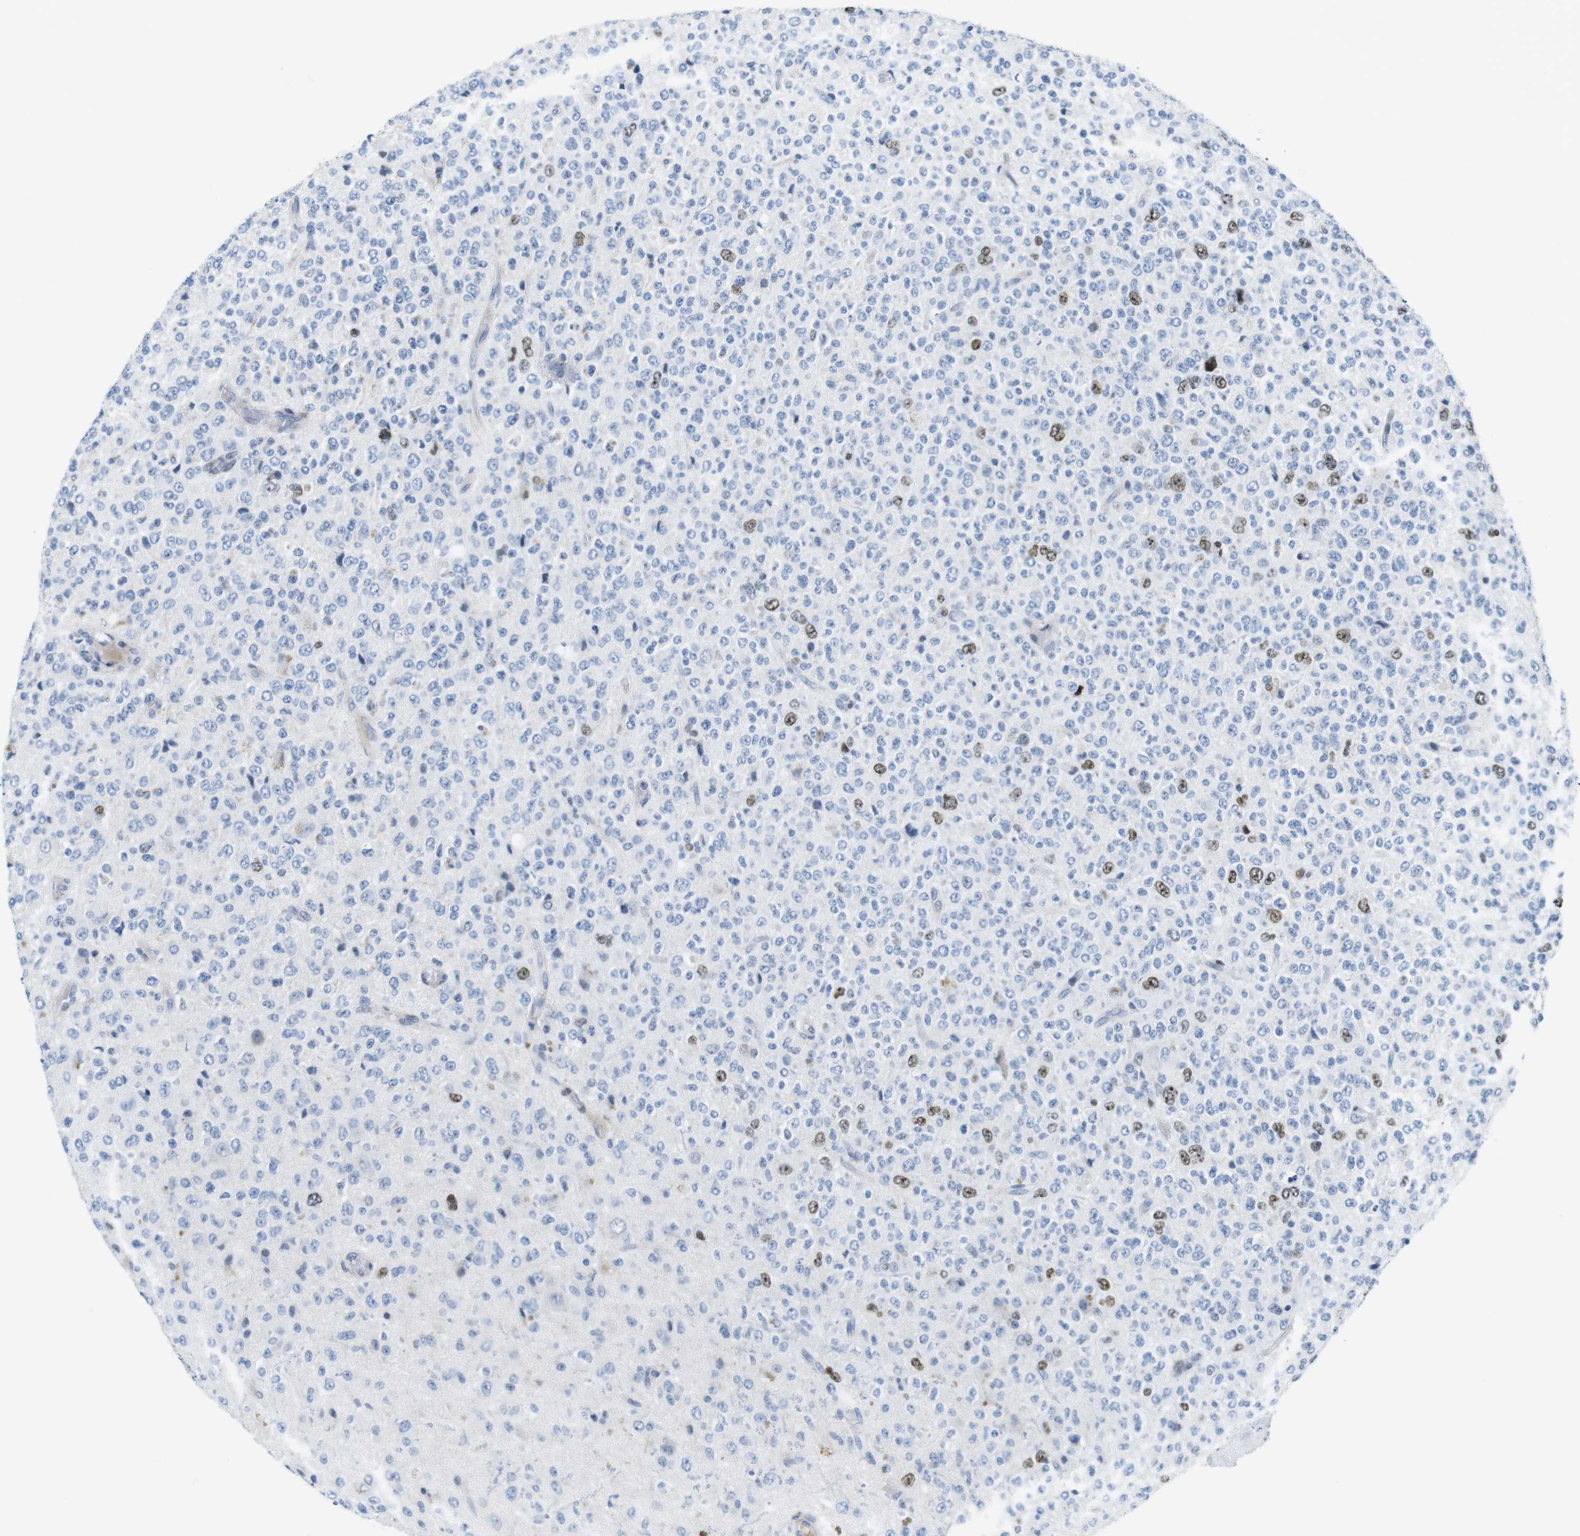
{"staining": {"intensity": "strong", "quantity": "<25%", "location": "nuclear"}, "tissue": "glioma", "cell_type": "Tumor cells", "image_type": "cancer", "snomed": [{"axis": "morphology", "description": "Glioma, malignant, High grade"}, {"axis": "topography", "description": "pancreas cauda"}], "caption": "A brown stain labels strong nuclear expression of a protein in human high-grade glioma (malignant) tumor cells. The protein of interest is shown in brown color, while the nuclei are stained blue.", "gene": "CHAF1A", "patient": {"sex": "male", "age": 60}}